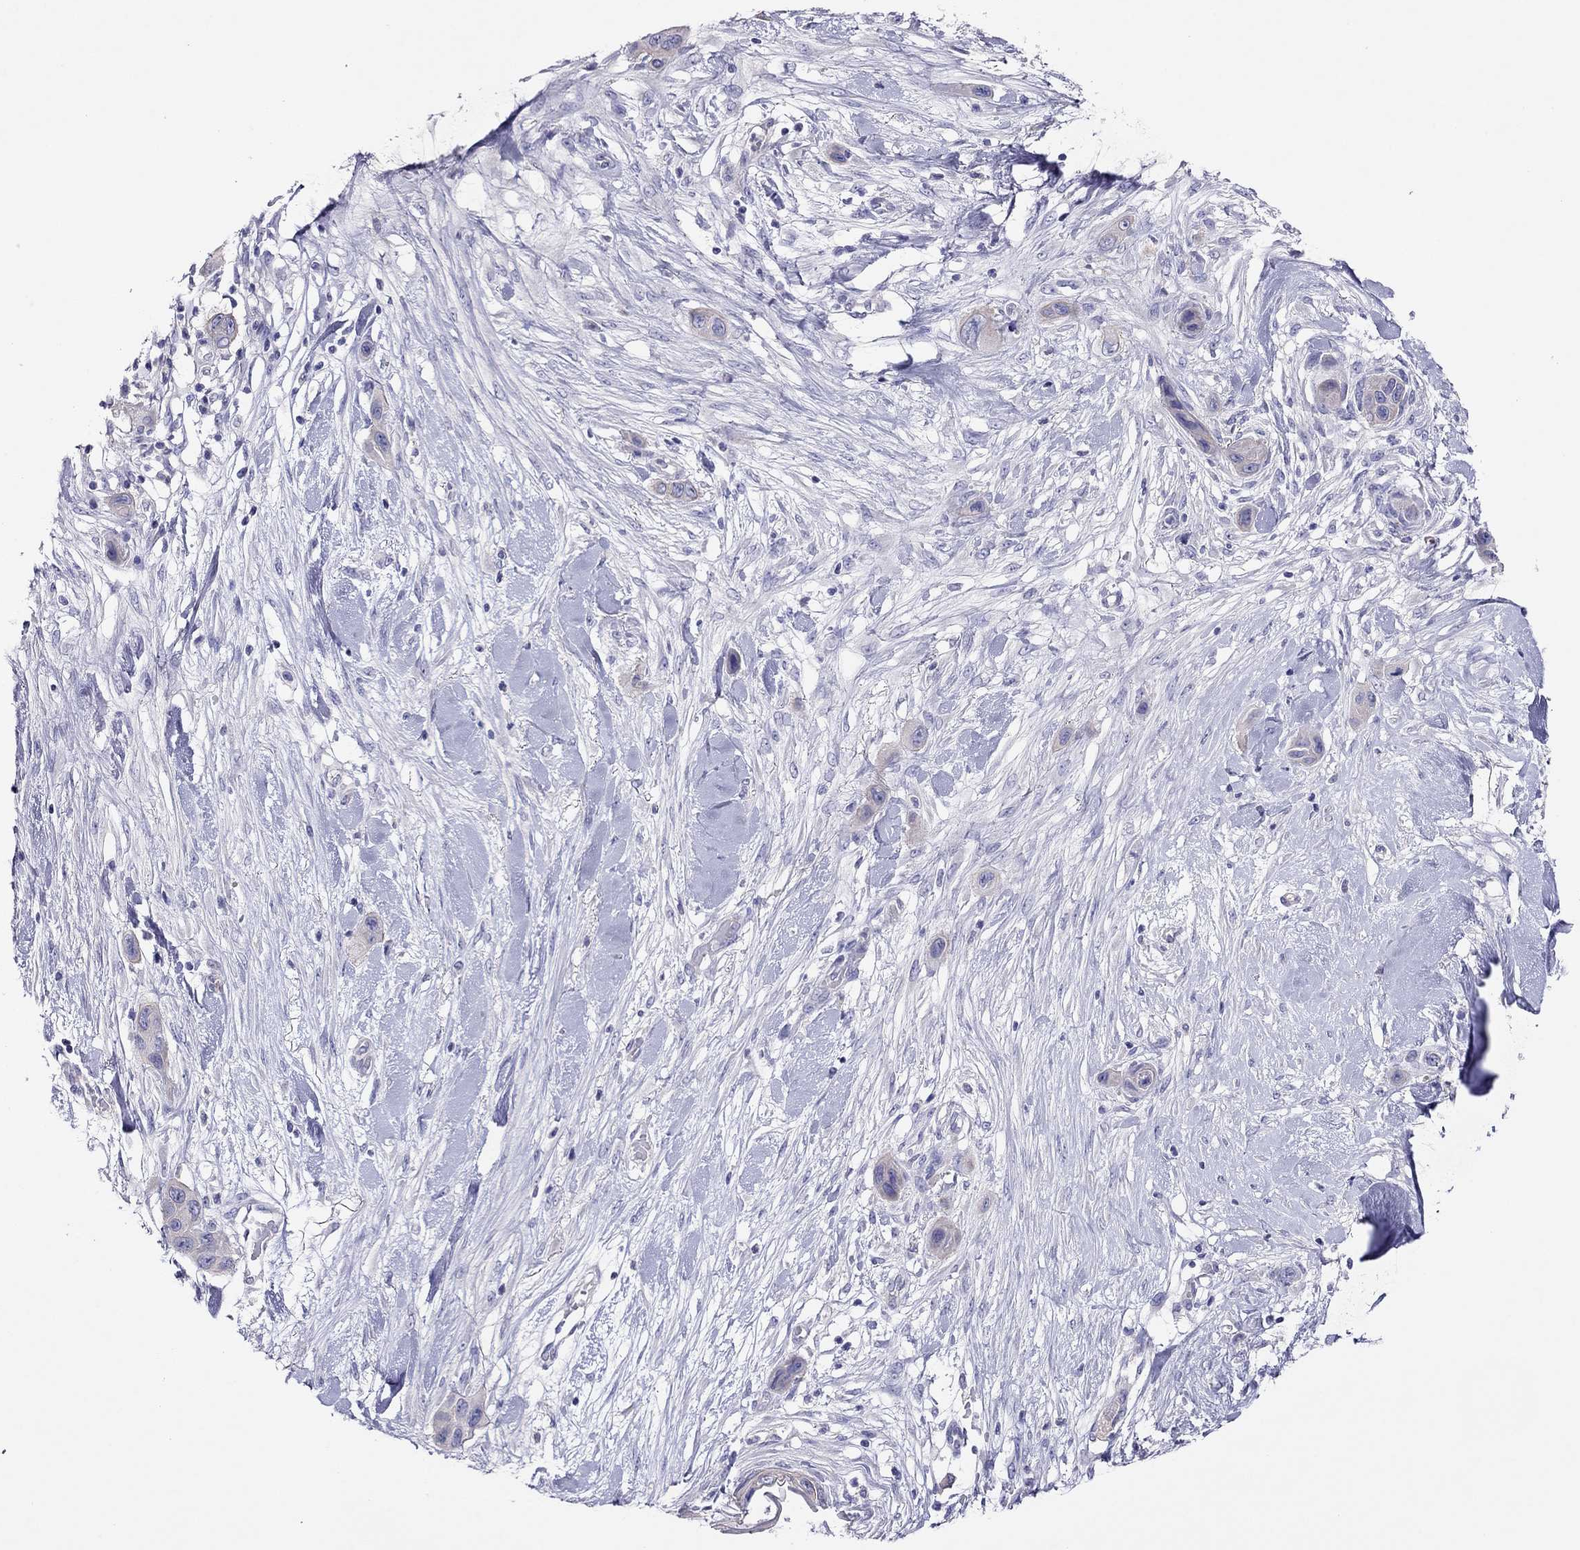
{"staining": {"intensity": "negative", "quantity": "none", "location": "none"}, "tissue": "skin cancer", "cell_type": "Tumor cells", "image_type": "cancer", "snomed": [{"axis": "morphology", "description": "Squamous cell carcinoma, NOS"}, {"axis": "topography", "description": "Skin"}], "caption": "A photomicrograph of skin cancer (squamous cell carcinoma) stained for a protein reveals no brown staining in tumor cells.", "gene": "CAPNS2", "patient": {"sex": "male", "age": 79}}